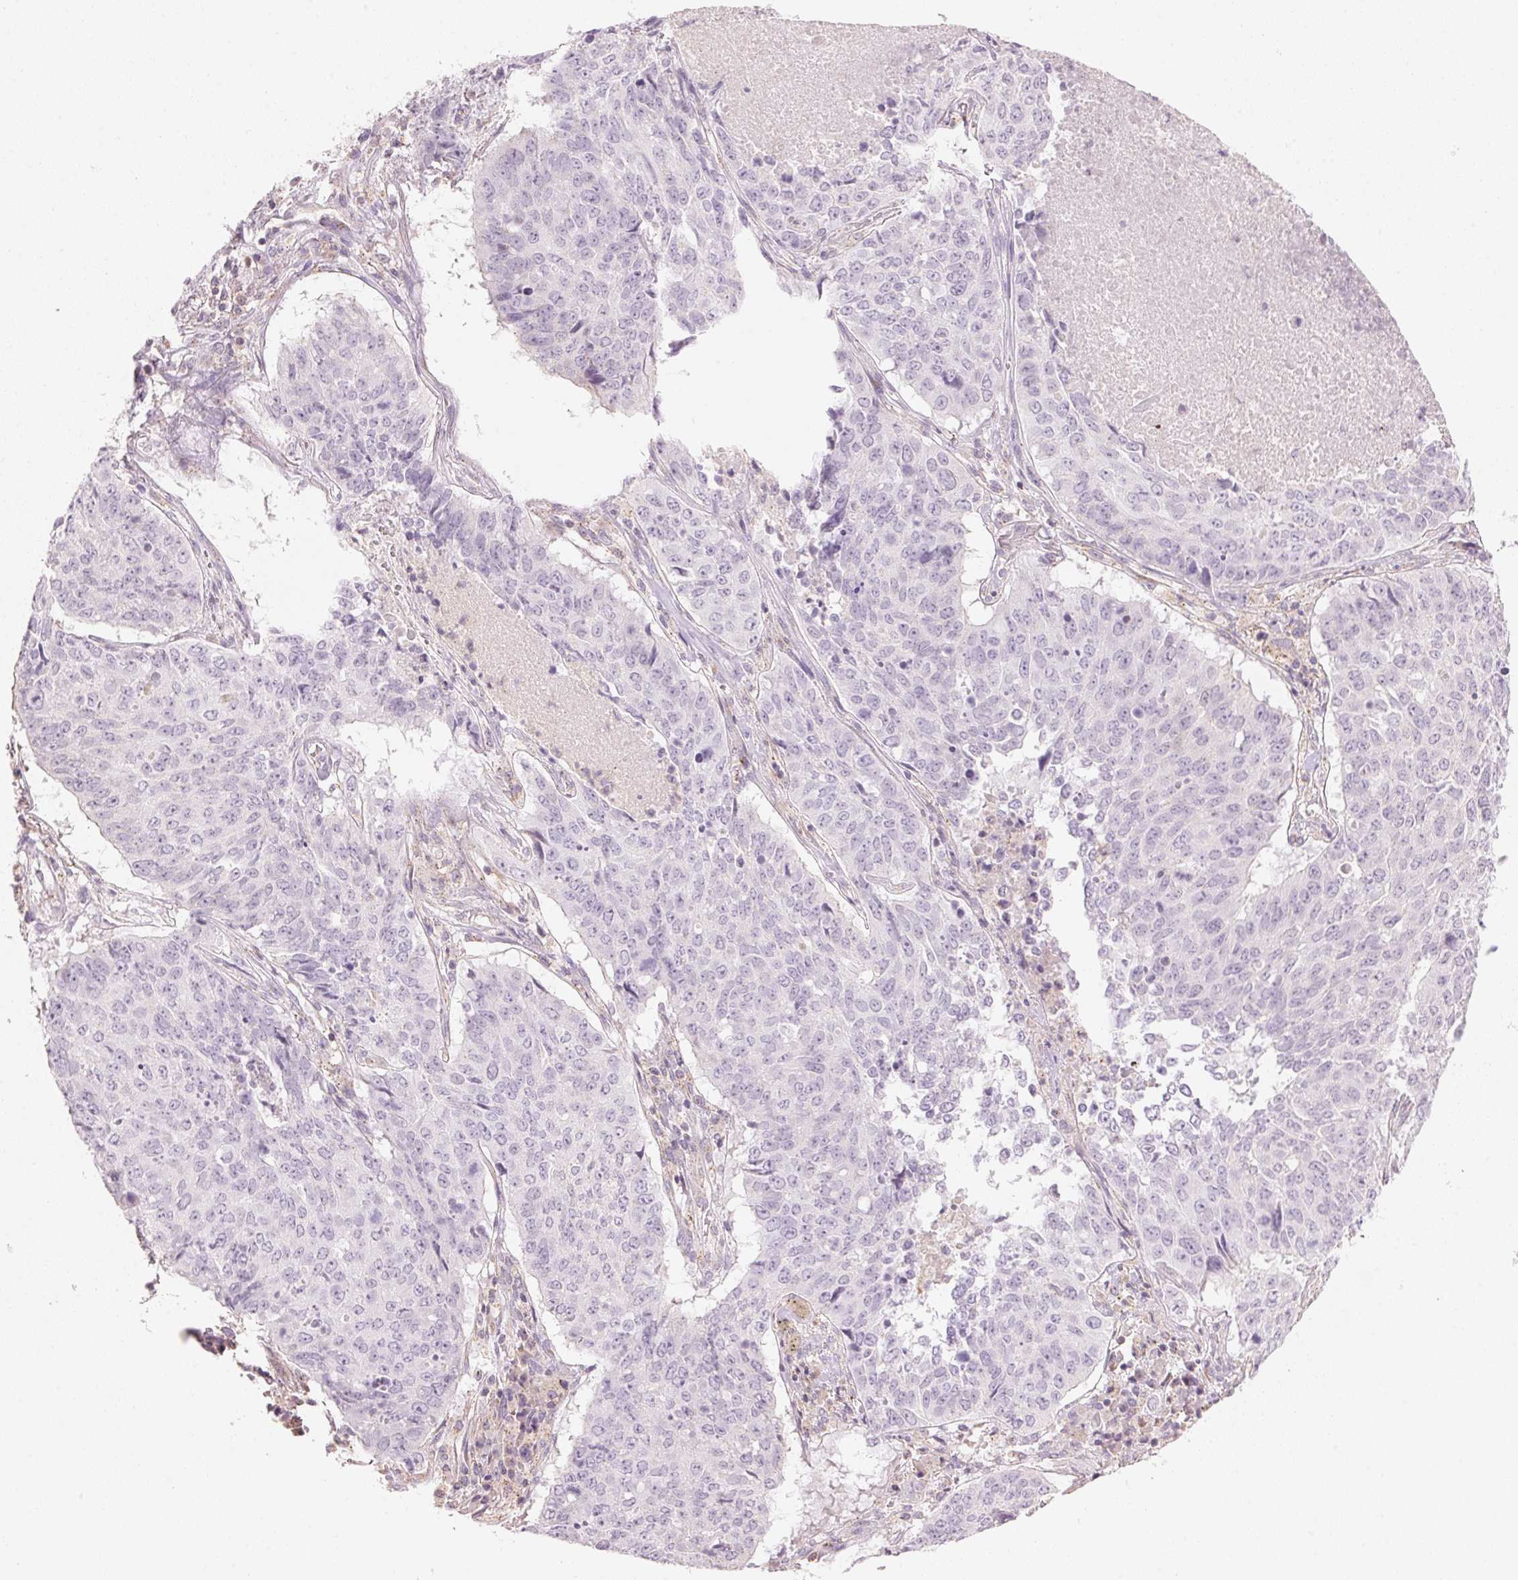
{"staining": {"intensity": "negative", "quantity": "none", "location": "none"}, "tissue": "lung cancer", "cell_type": "Tumor cells", "image_type": "cancer", "snomed": [{"axis": "morphology", "description": "Normal tissue, NOS"}, {"axis": "morphology", "description": "Squamous cell carcinoma, NOS"}, {"axis": "topography", "description": "Bronchus"}, {"axis": "topography", "description": "Lung"}], "caption": "Lung cancer (squamous cell carcinoma) was stained to show a protein in brown. There is no significant expression in tumor cells.", "gene": "HOXB13", "patient": {"sex": "male", "age": 64}}